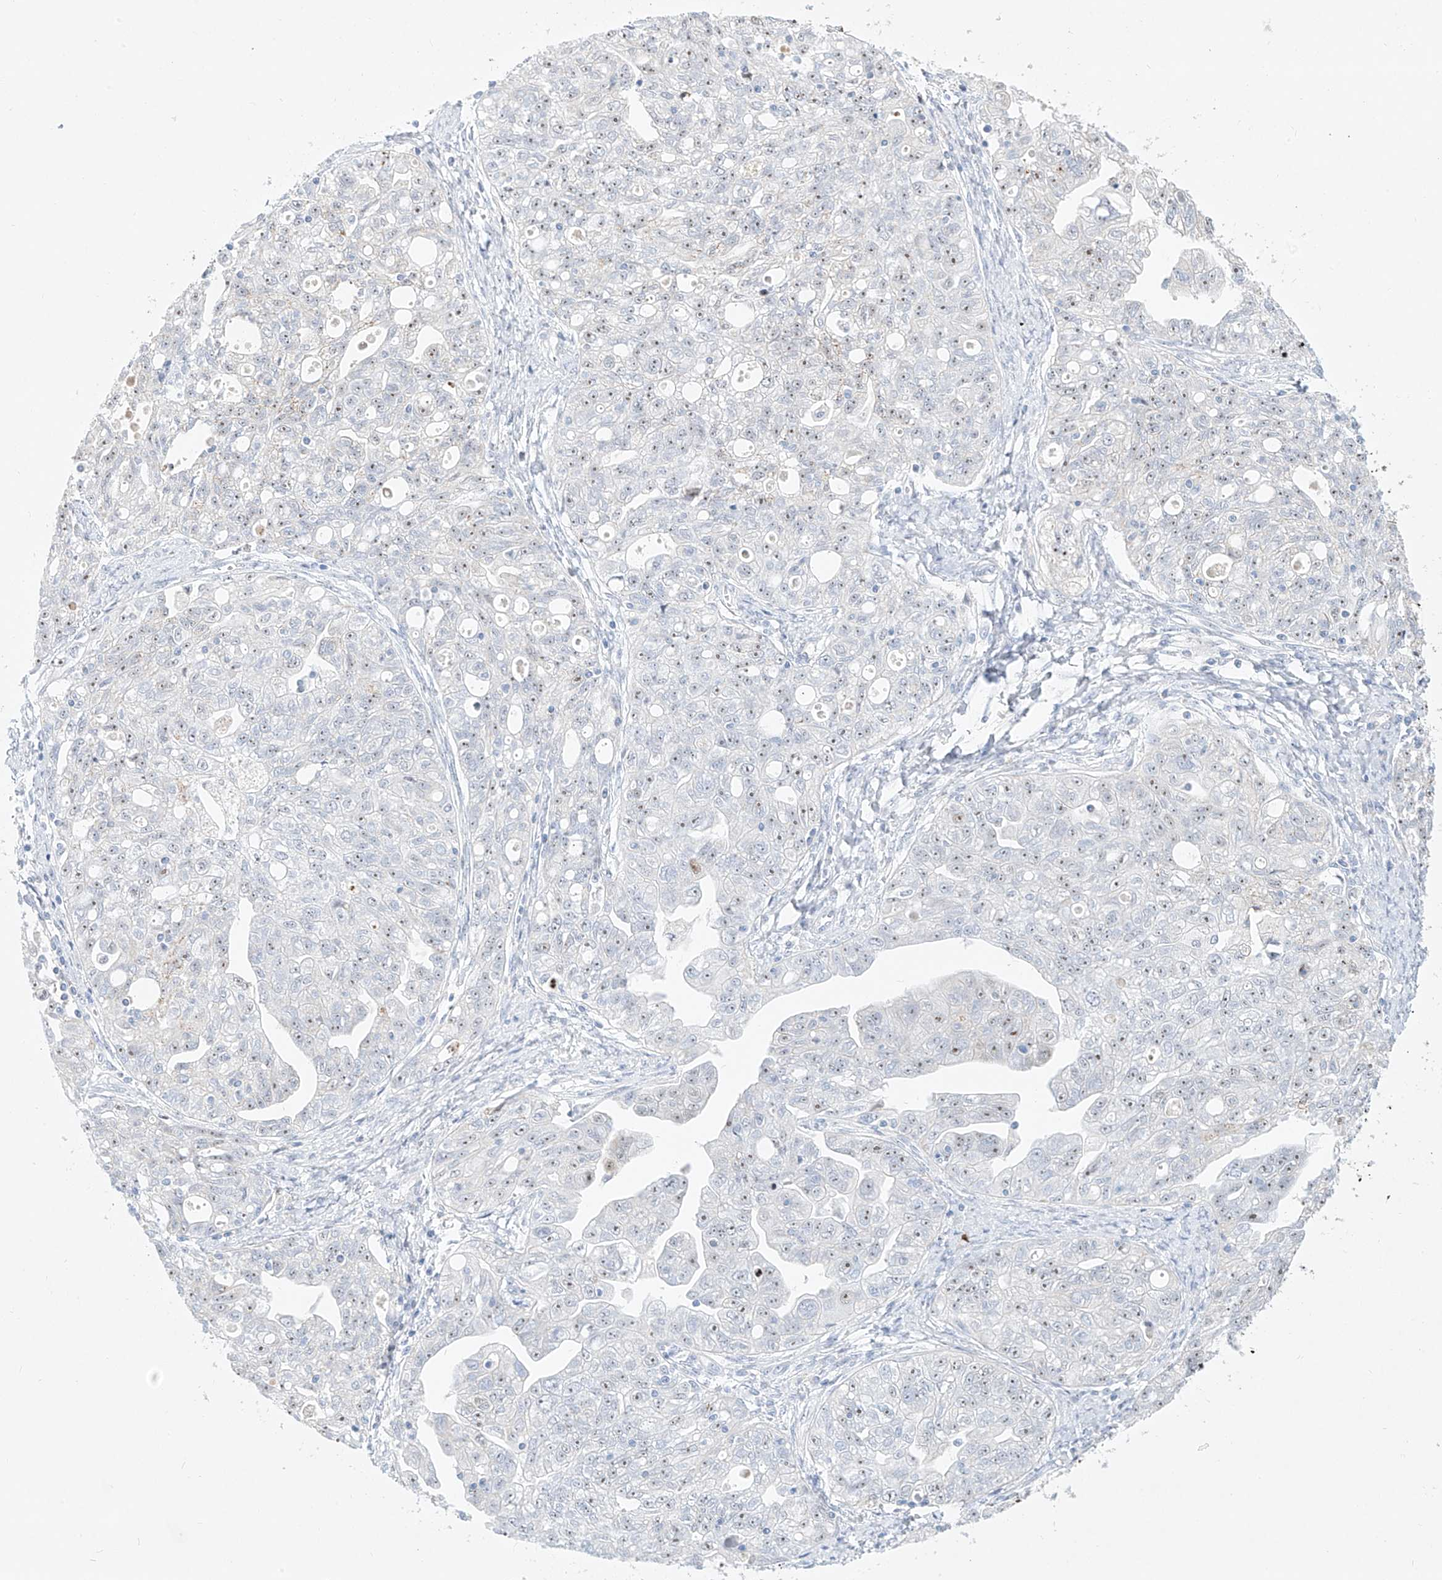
{"staining": {"intensity": "weak", "quantity": "25%-75%", "location": "nuclear"}, "tissue": "ovarian cancer", "cell_type": "Tumor cells", "image_type": "cancer", "snomed": [{"axis": "morphology", "description": "Carcinoma, NOS"}, {"axis": "morphology", "description": "Cystadenocarcinoma, serous, NOS"}, {"axis": "topography", "description": "Ovary"}], "caption": "Tumor cells demonstrate low levels of weak nuclear expression in approximately 25%-75% of cells in human ovarian cancer.", "gene": "SNU13", "patient": {"sex": "female", "age": 69}}